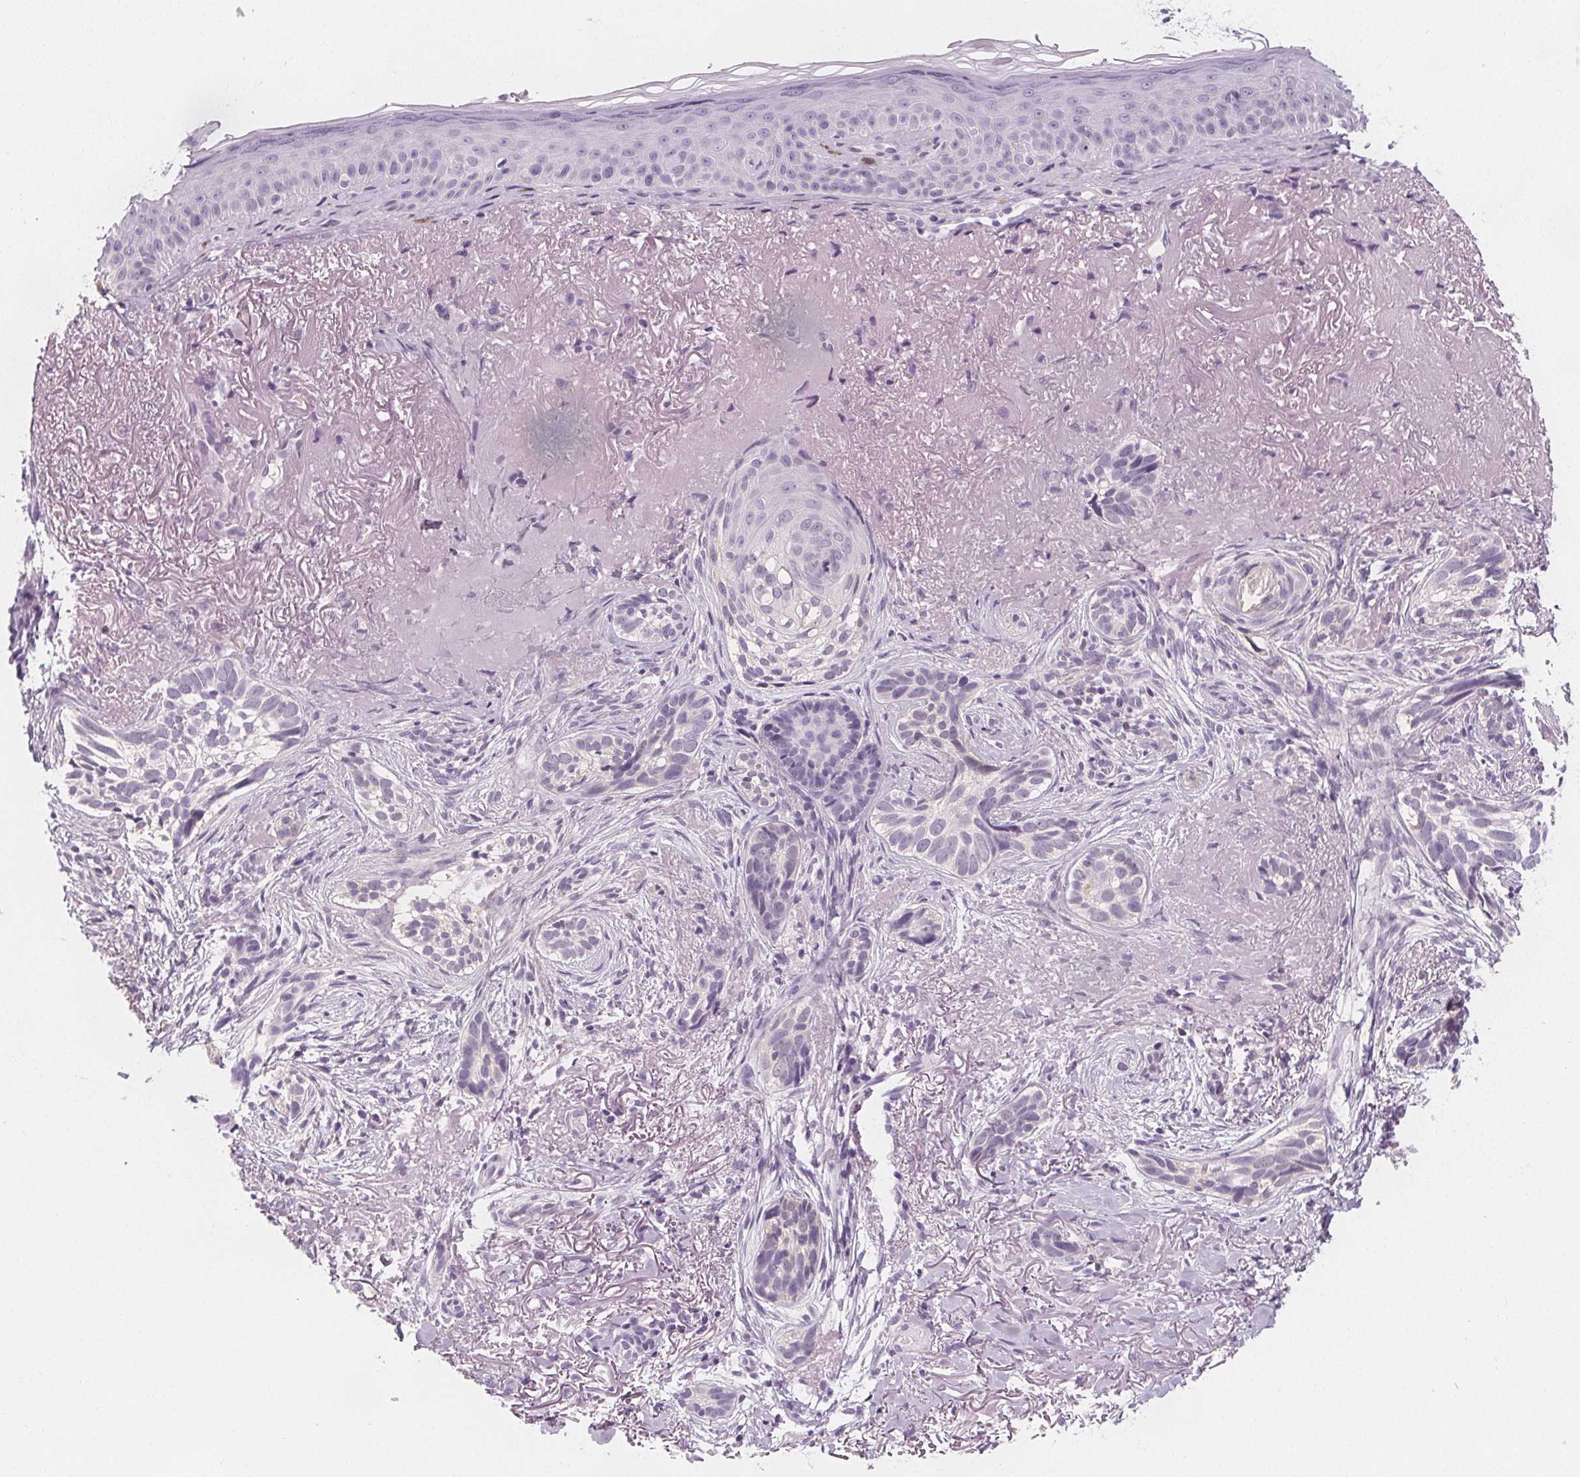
{"staining": {"intensity": "negative", "quantity": "none", "location": "none"}, "tissue": "skin cancer", "cell_type": "Tumor cells", "image_type": "cancer", "snomed": [{"axis": "morphology", "description": "Basal cell carcinoma"}, {"axis": "morphology", "description": "BCC, high aggressive"}, {"axis": "topography", "description": "Skin"}], "caption": "This is an immunohistochemistry (IHC) histopathology image of human skin bcc,  high aggressive. There is no positivity in tumor cells.", "gene": "UGP2", "patient": {"sex": "female", "age": 86}}